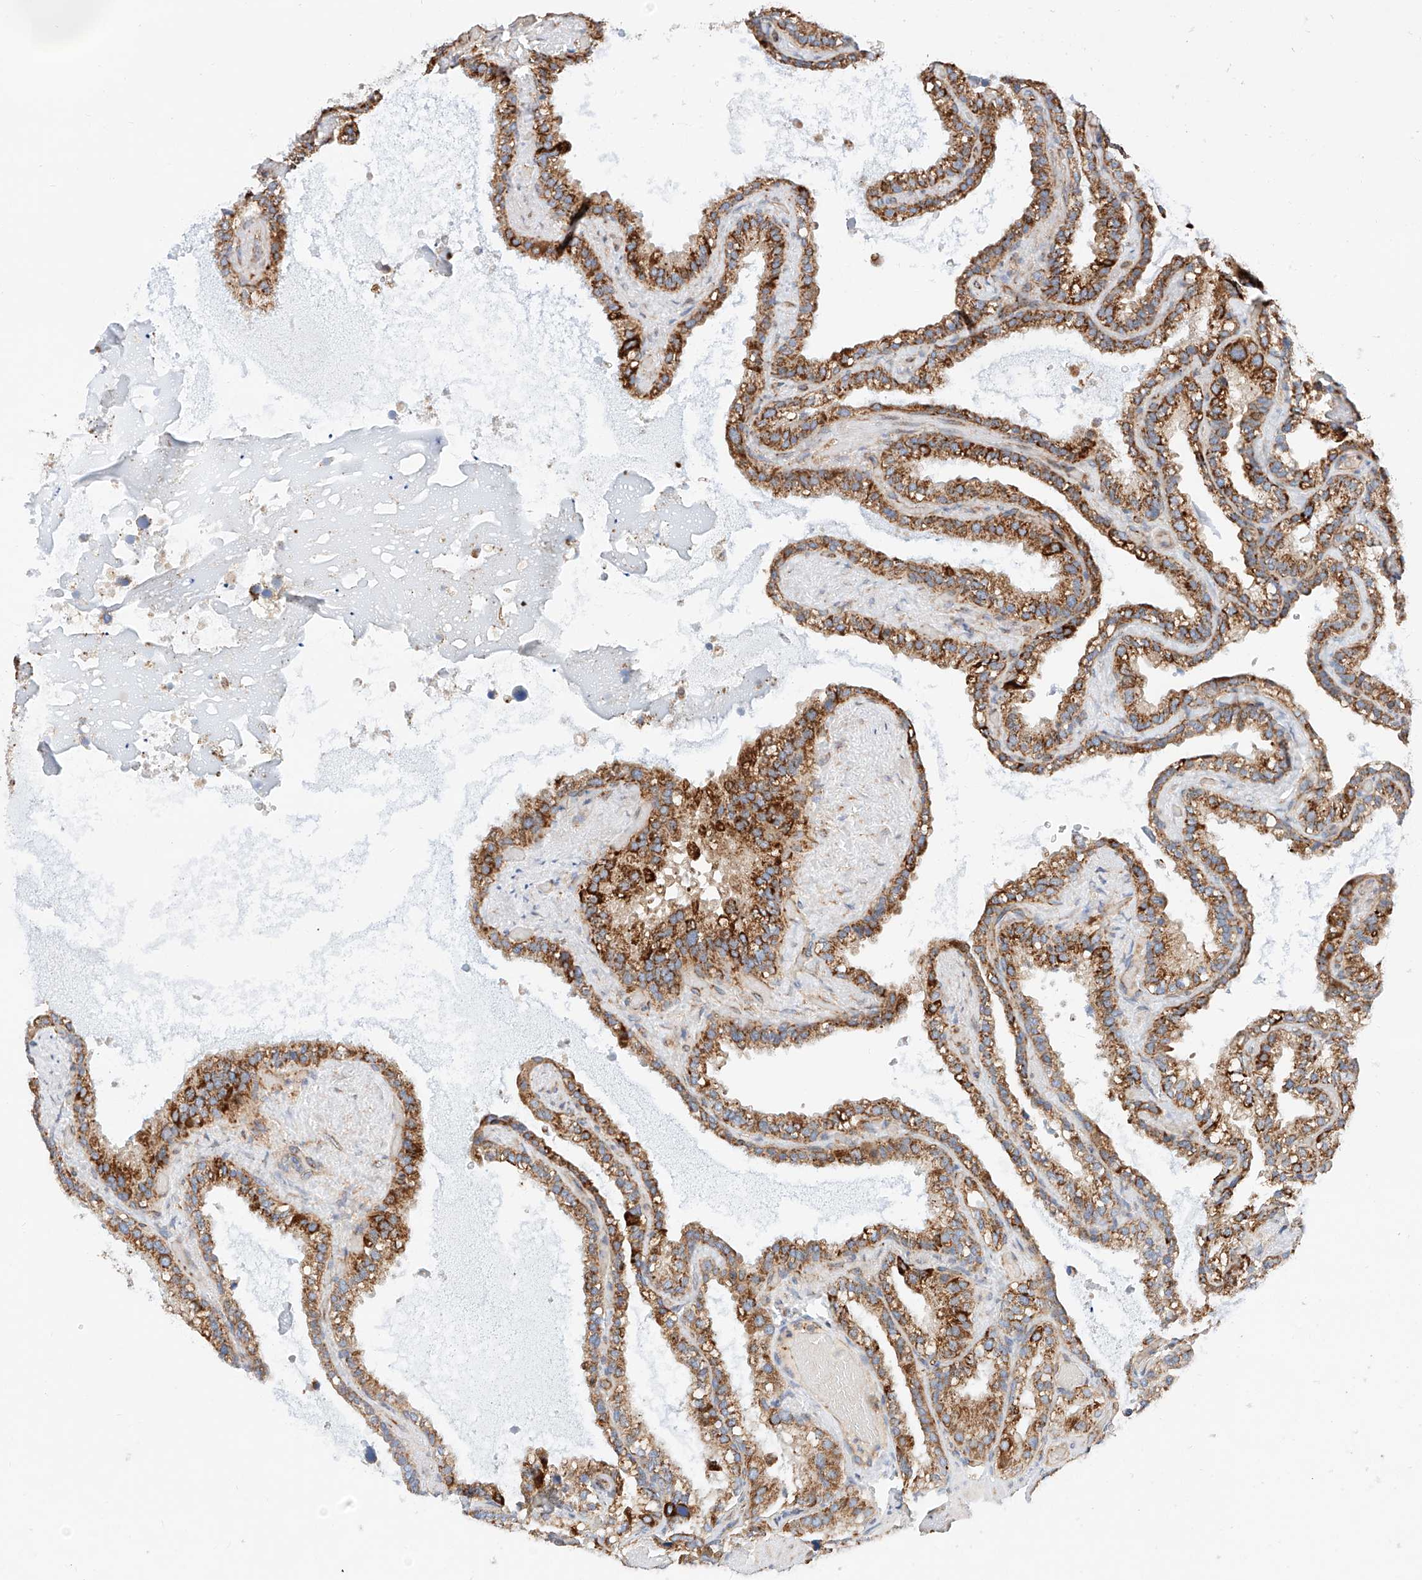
{"staining": {"intensity": "moderate", "quantity": ">75%", "location": "cytoplasmic/membranous"}, "tissue": "seminal vesicle", "cell_type": "Glandular cells", "image_type": "normal", "snomed": [{"axis": "morphology", "description": "Normal tissue, NOS"}, {"axis": "topography", "description": "Prostate"}, {"axis": "topography", "description": "Seminal veicle"}], "caption": "Seminal vesicle stained with DAB immunohistochemistry shows medium levels of moderate cytoplasmic/membranous staining in approximately >75% of glandular cells.", "gene": "NR1D1", "patient": {"sex": "male", "age": 68}}